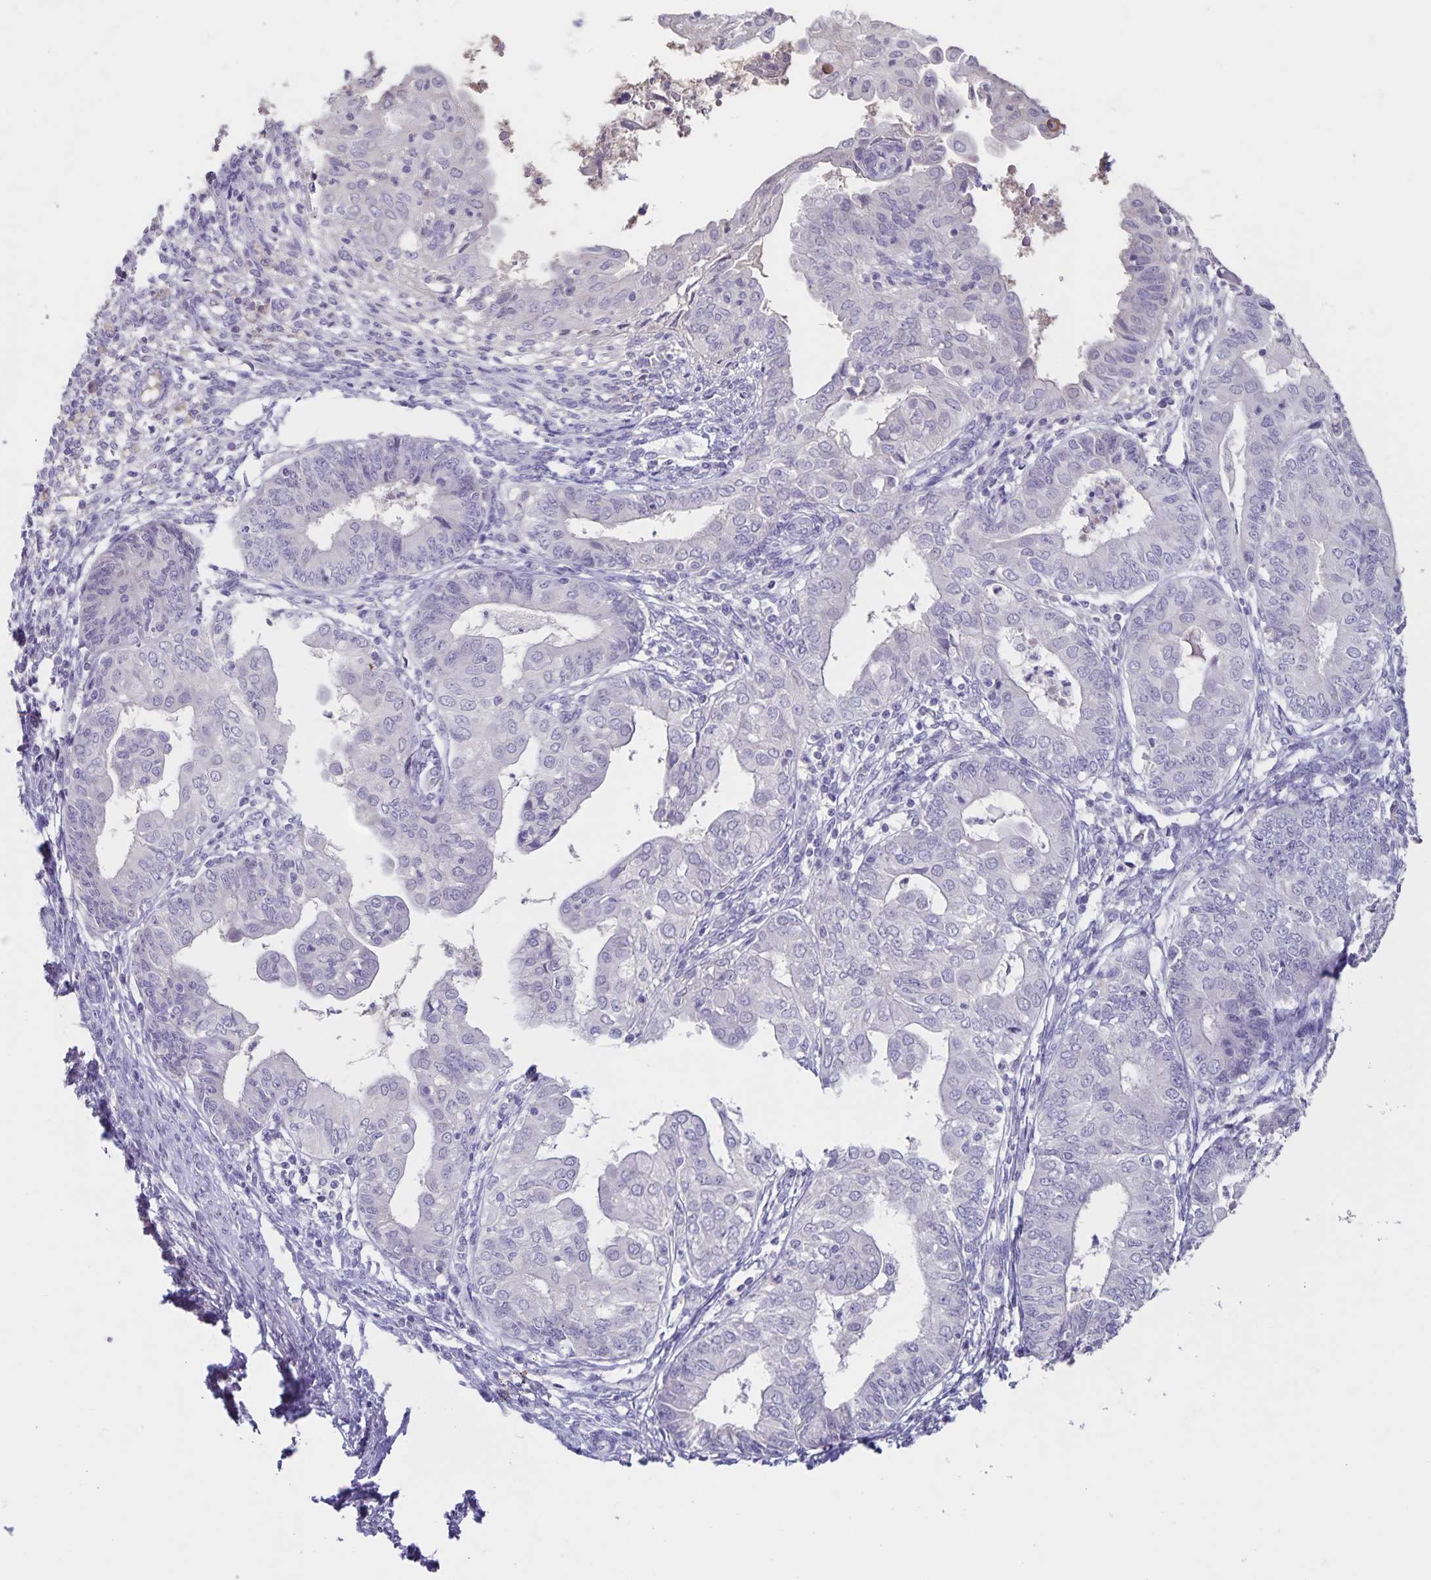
{"staining": {"intensity": "negative", "quantity": "none", "location": "none"}, "tissue": "endometrial cancer", "cell_type": "Tumor cells", "image_type": "cancer", "snomed": [{"axis": "morphology", "description": "Adenocarcinoma, NOS"}, {"axis": "topography", "description": "Endometrium"}], "caption": "This histopathology image is of adenocarcinoma (endometrial) stained with IHC to label a protein in brown with the nuclei are counter-stained blue. There is no positivity in tumor cells.", "gene": "INSL5", "patient": {"sex": "female", "age": 68}}